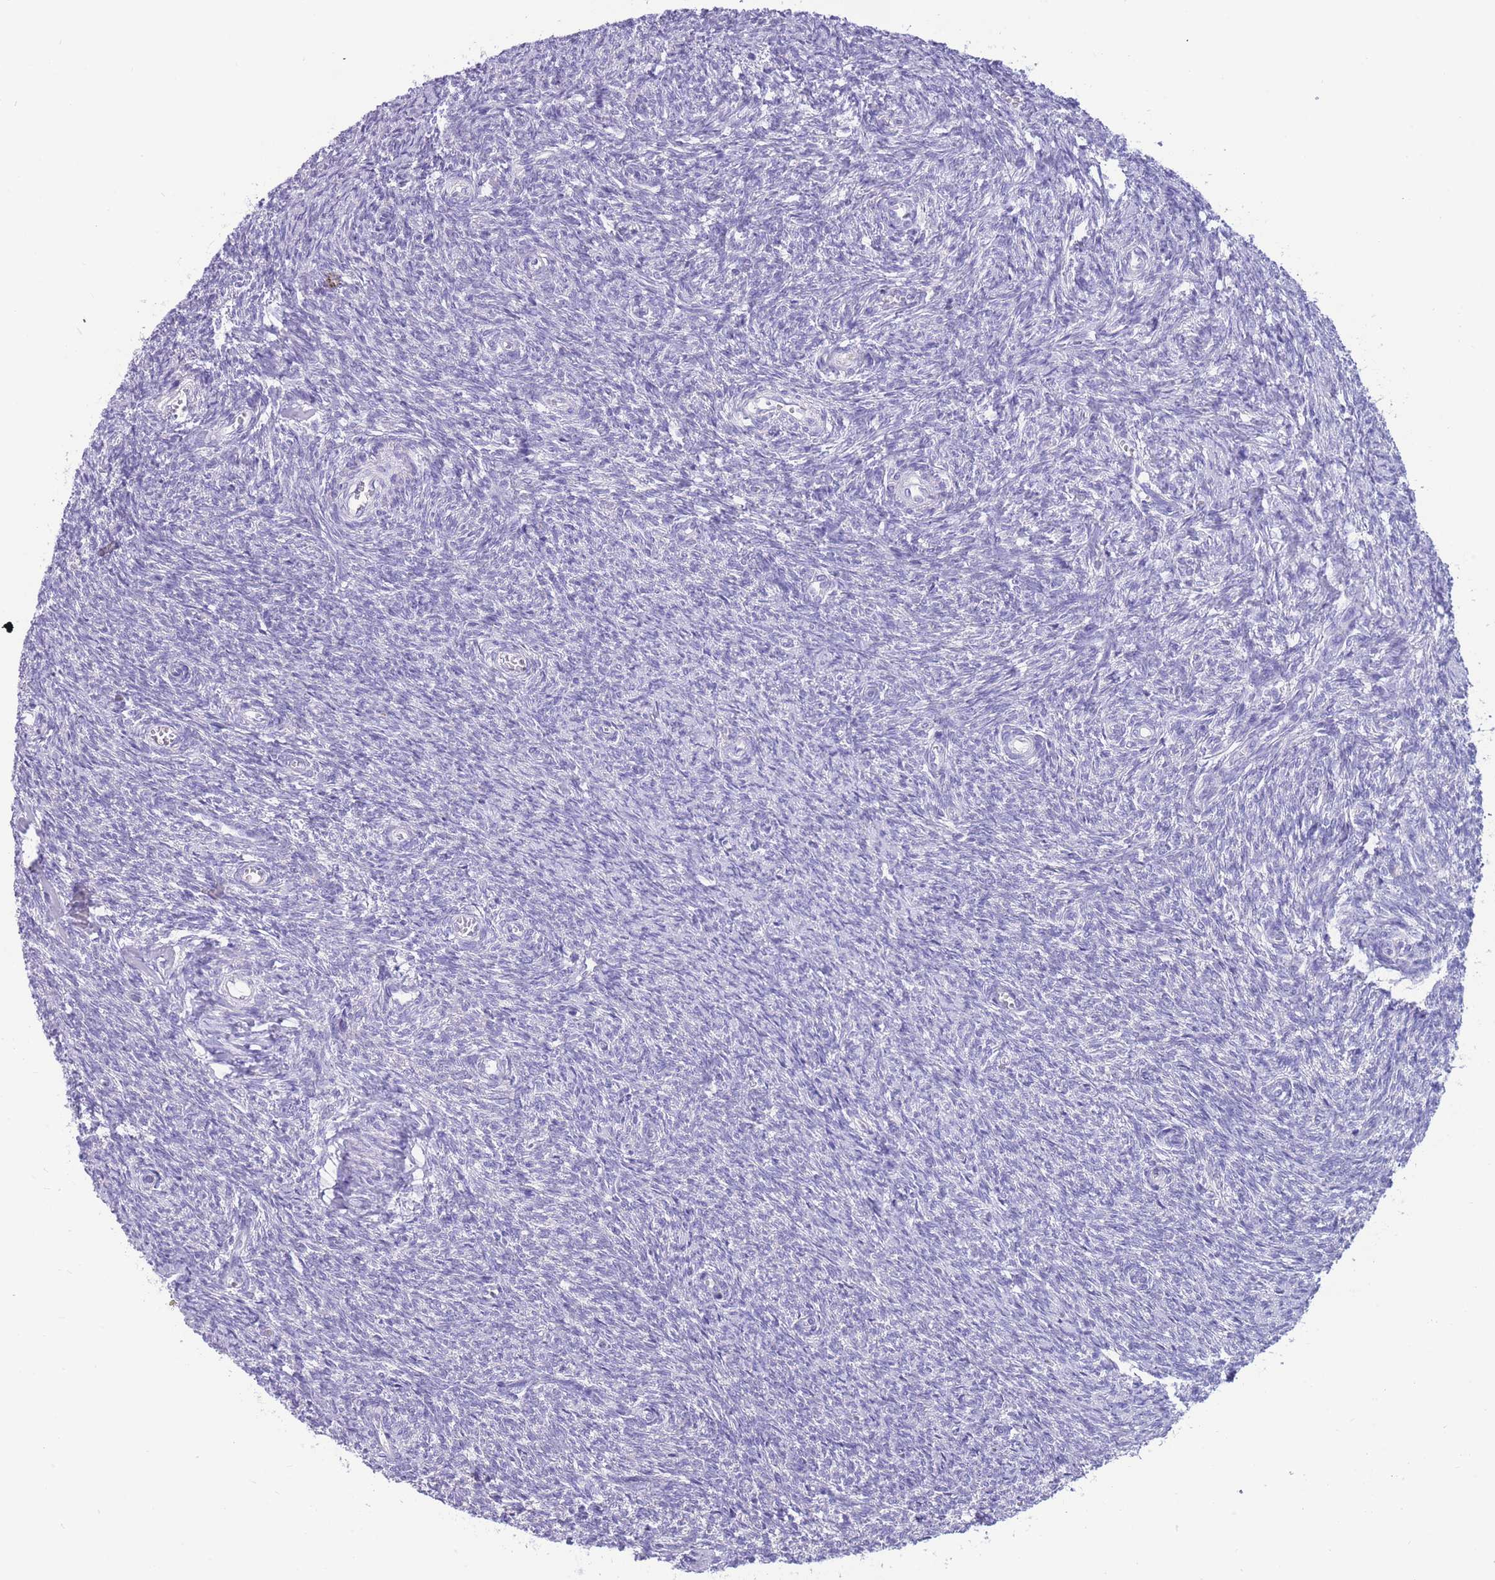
{"staining": {"intensity": "negative", "quantity": "none", "location": "none"}, "tissue": "ovary", "cell_type": "Ovarian stroma cells", "image_type": "normal", "snomed": [{"axis": "morphology", "description": "Normal tissue, NOS"}, {"axis": "topography", "description": "Ovary"}], "caption": "DAB immunohistochemical staining of benign ovary reveals no significant positivity in ovarian stroma cells. (Brightfield microscopy of DAB (3,3'-diaminobenzidine) immunohistochemistry (IHC) at high magnification).", "gene": "INTS2", "patient": {"sex": "female", "age": 44}}